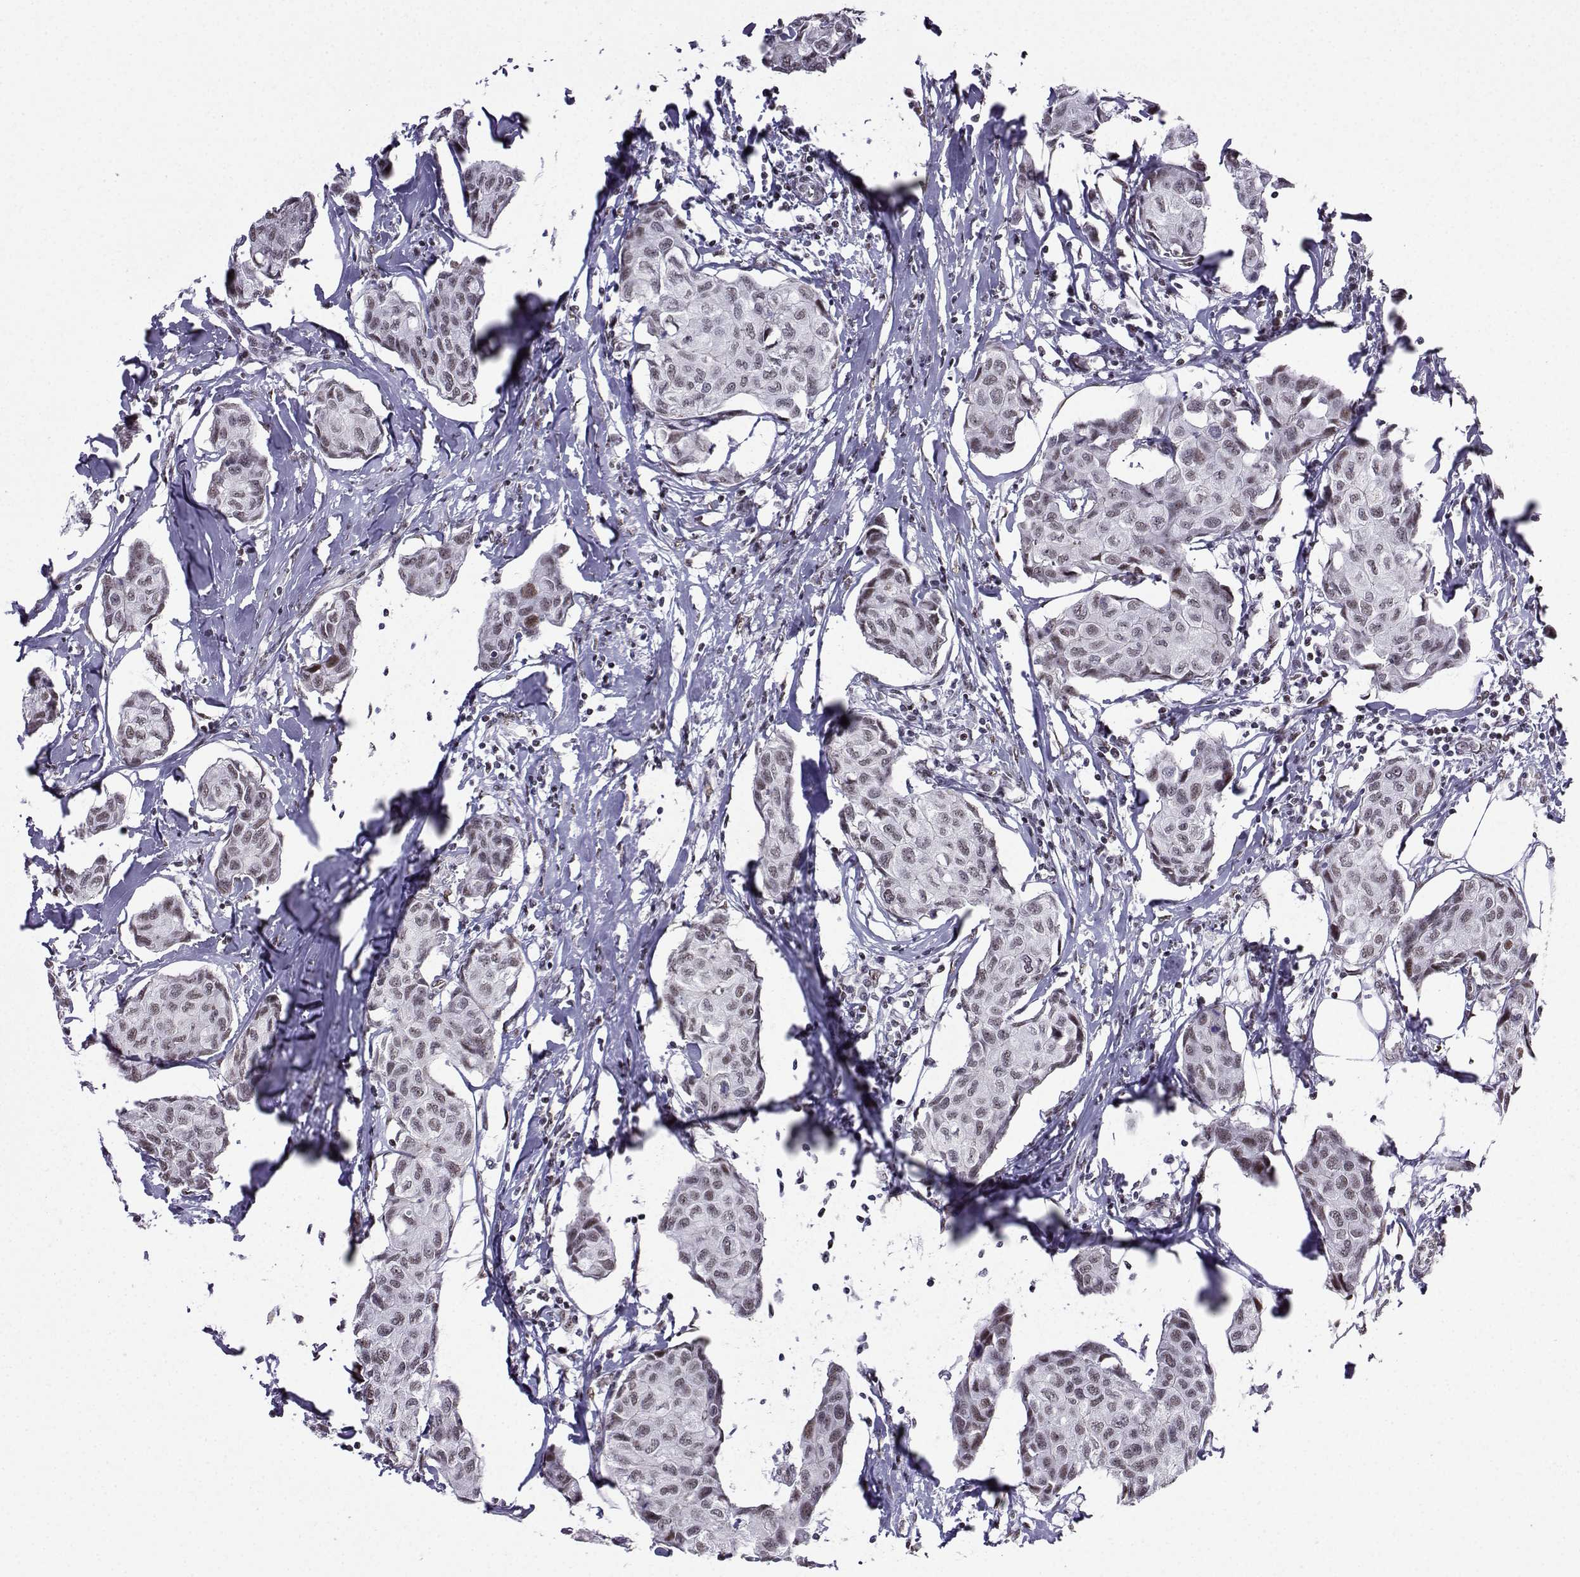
{"staining": {"intensity": "negative", "quantity": "none", "location": "none"}, "tissue": "breast cancer", "cell_type": "Tumor cells", "image_type": "cancer", "snomed": [{"axis": "morphology", "description": "Duct carcinoma"}, {"axis": "topography", "description": "Breast"}], "caption": "This is a photomicrograph of immunohistochemistry staining of infiltrating ductal carcinoma (breast), which shows no staining in tumor cells. Brightfield microscopy of IHC stained with DAB (3,3'-diaminobenzidine) (brown) and hematoxylin (blue), captured at high magnification.", "gene": "CCNK", "patient": {"sex": "female", "age": 80}}